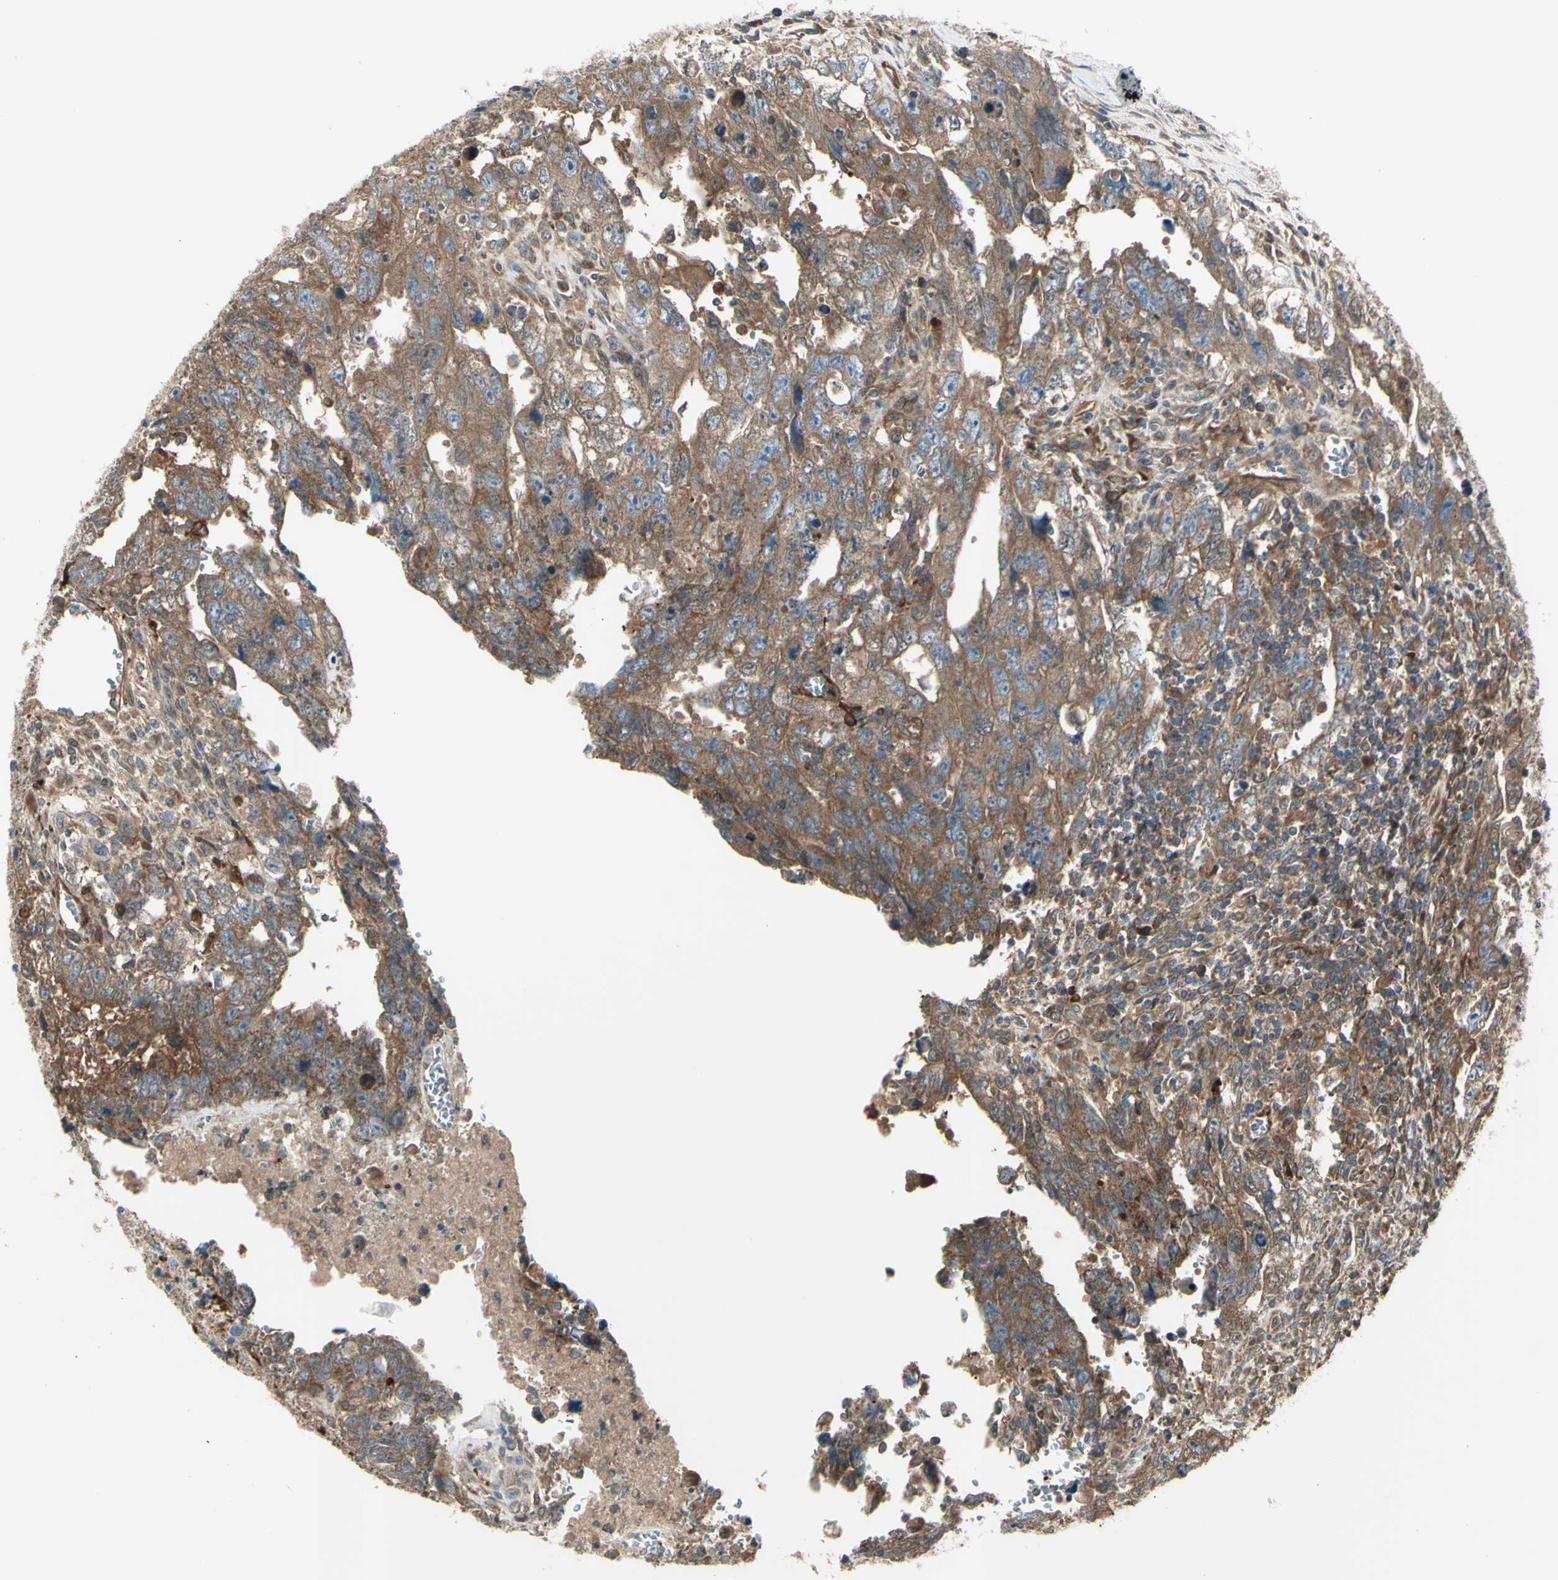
{"staining": {"intensity": "moderate", "quantity": ">75%", "location": "cytoplasmic/membranous"}, "tissue": "testis cancer", "cell_type": "Tumor cells", "image_type": "cancer", "snomed": [{"axis": "morphology", "description": "Carcinoma, Embryonal, NOS"}, {"axis": "topography", "description": "Testis"}], "caption": "DAB (3,3'-diaminobenzidine) immunohistochemical staining of human testis cancer reveals moderate cytoplasmic/membranous protein positivity in about >75% of tumor cells.", "gene": "IGSF9B", "patient": {"sex": "male", "age": 28}}